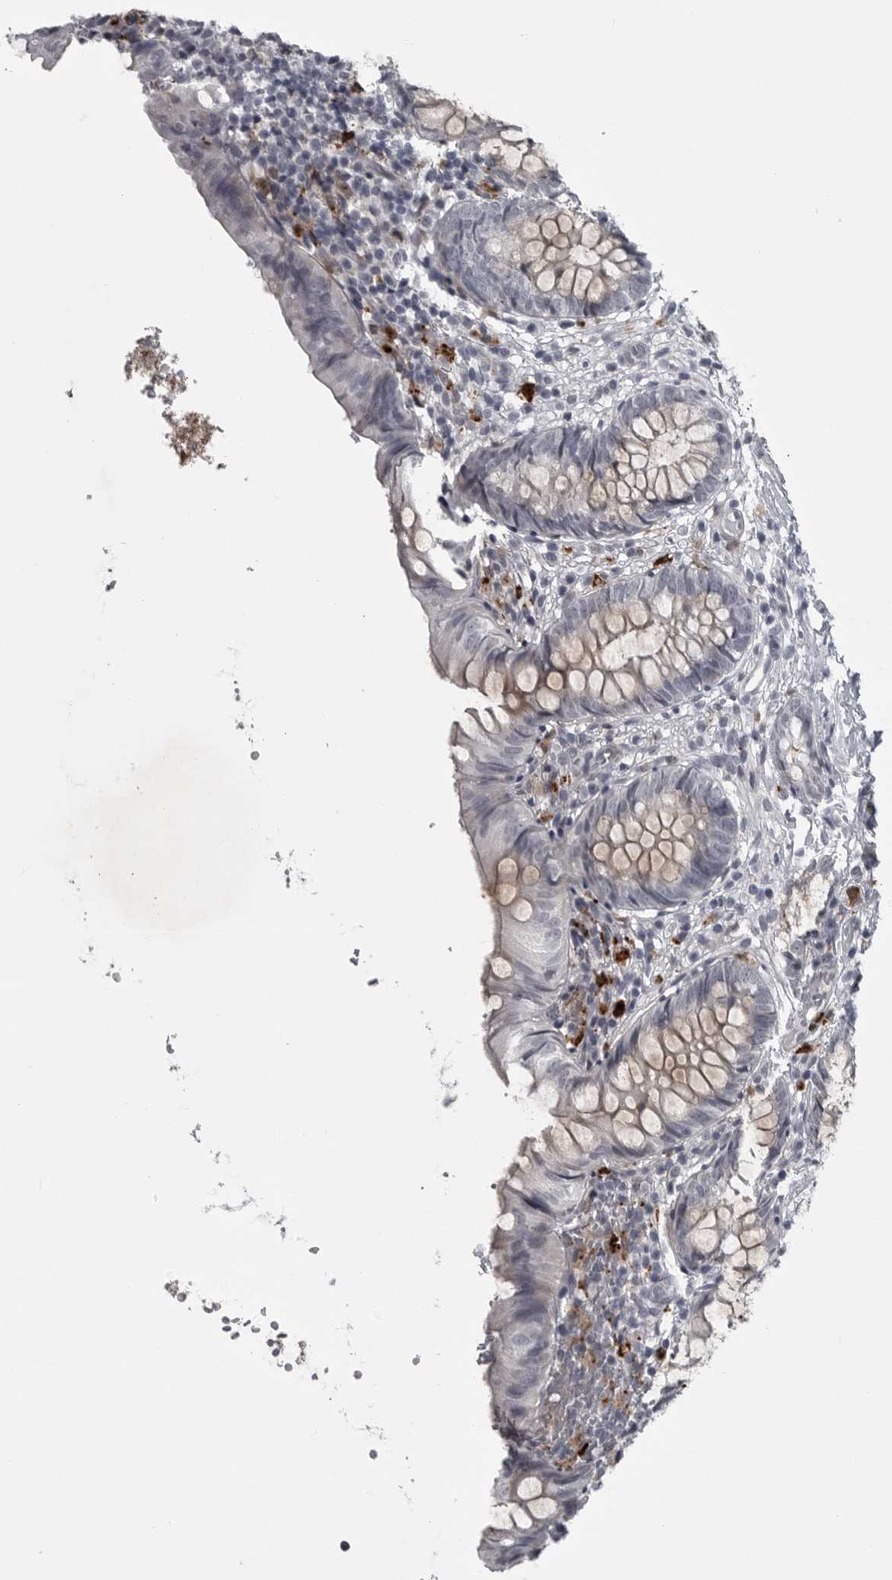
{"staining": {"intensity": "weak", "quantity": "<25%", "location": "cytoplasmic/membranous"}, "tissue": "appendix", "cell_type": "Glandular cells", "image_type": "normal", "snomed": [{"axis": "morphology", "description": "Normal tissue, NOS"}, {"axis": "topography", "description": "Appendix"}], "caption": "A micrograph of human appendix is negative for staining in glandular cells.", "gene": "LYSMD1", "patient": {"sex": "male", "age": 8}}